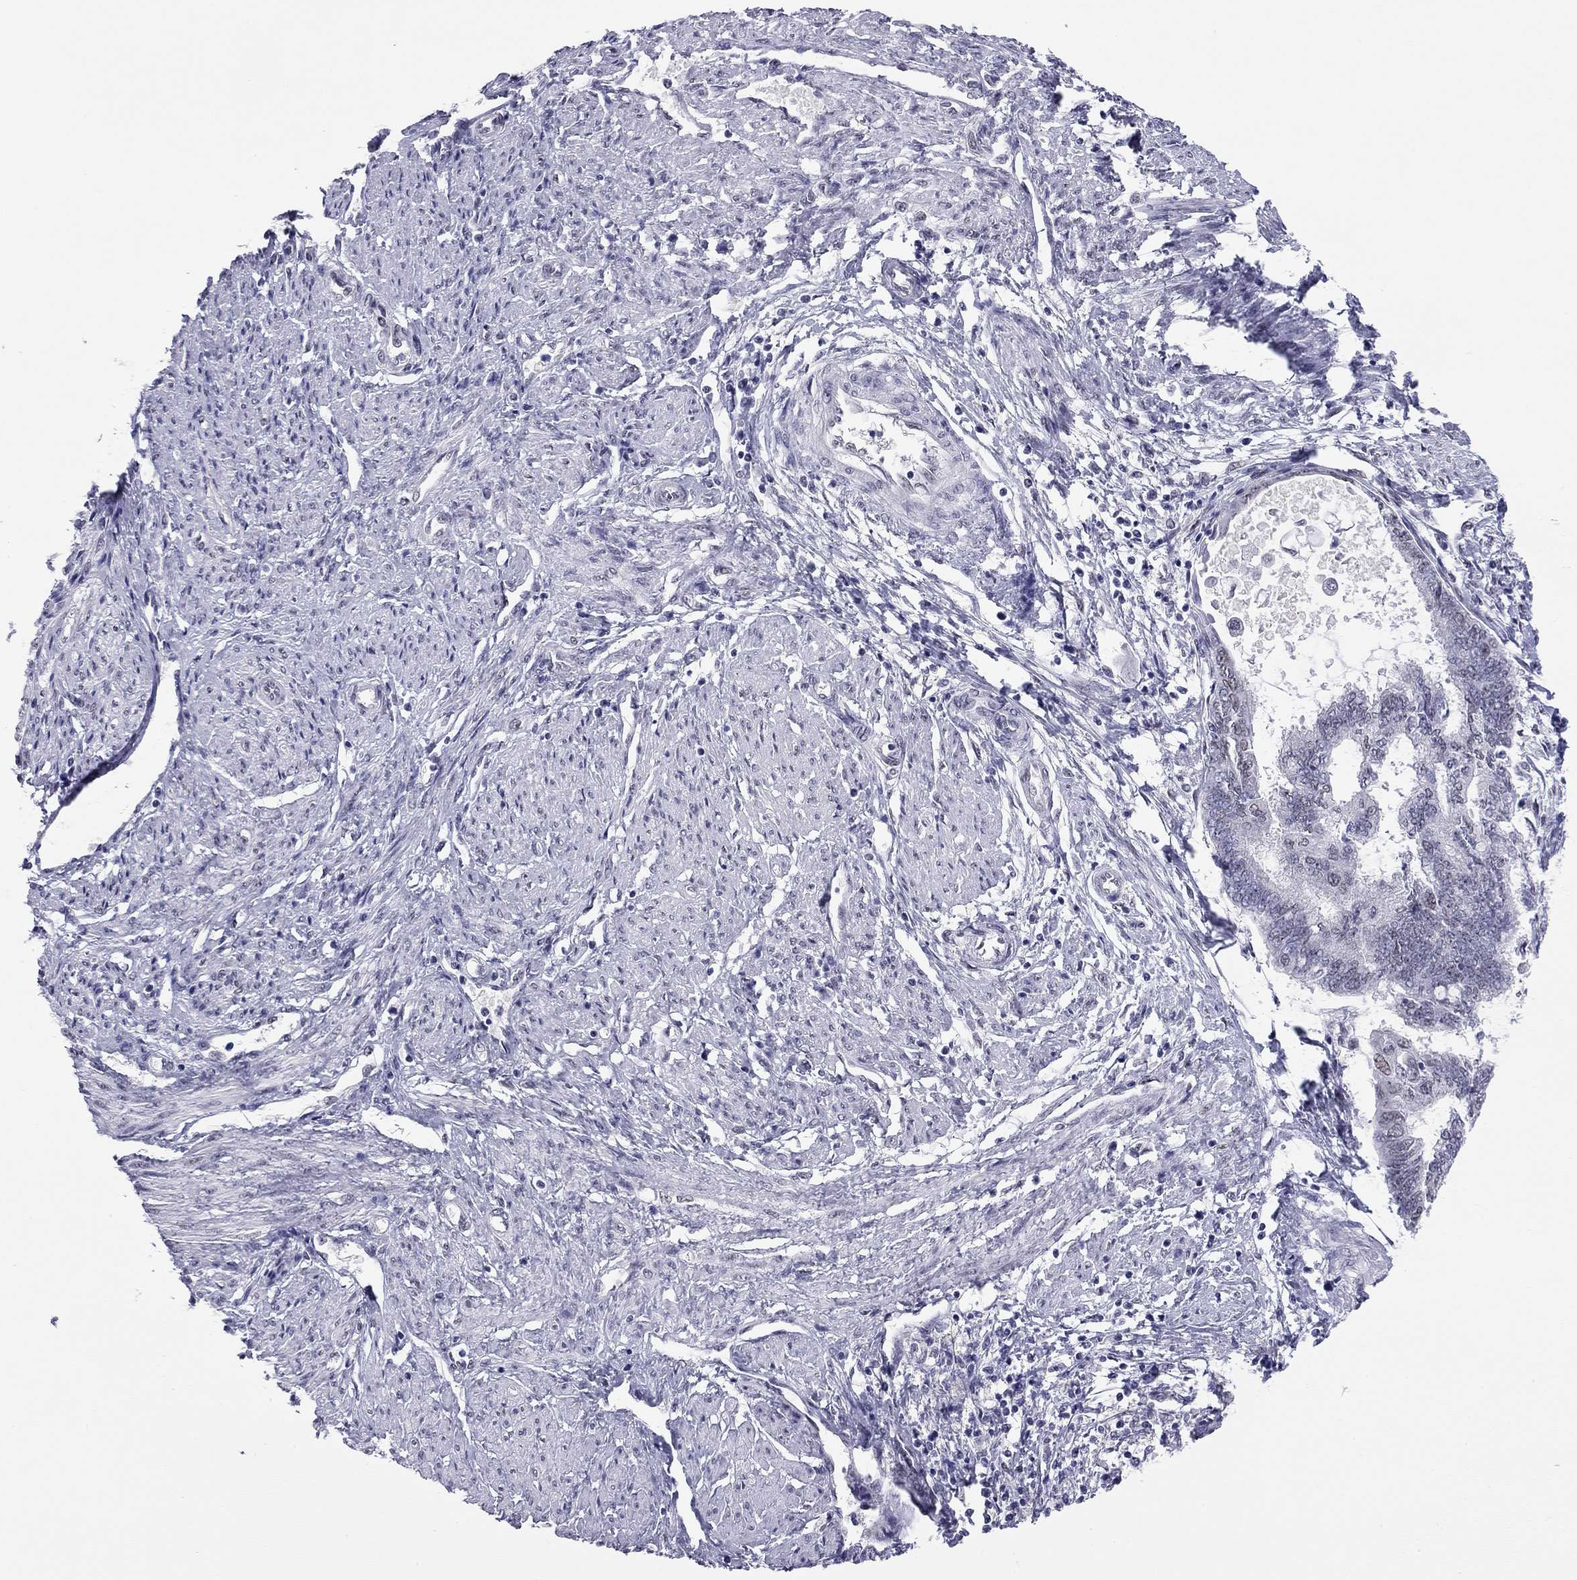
{"staining": {"intensity": "weak", "quantity": "<25%", "location": "nuclear"}, "tissue": "endometrial cancer", "cell_type": "Tumor cells", "image_type": "cancer", "snomed": [{"axis": "morphology", "description": "Adenocarcinoma, NOS"}, {"axis": "topography", "description": "Endometrium"}], "caption": "Tumor cells show no significant positivity in adenocarcinoma (endometrial).", "gene": "DOT1L", "patient": {"sex": "female", "age": 86}}